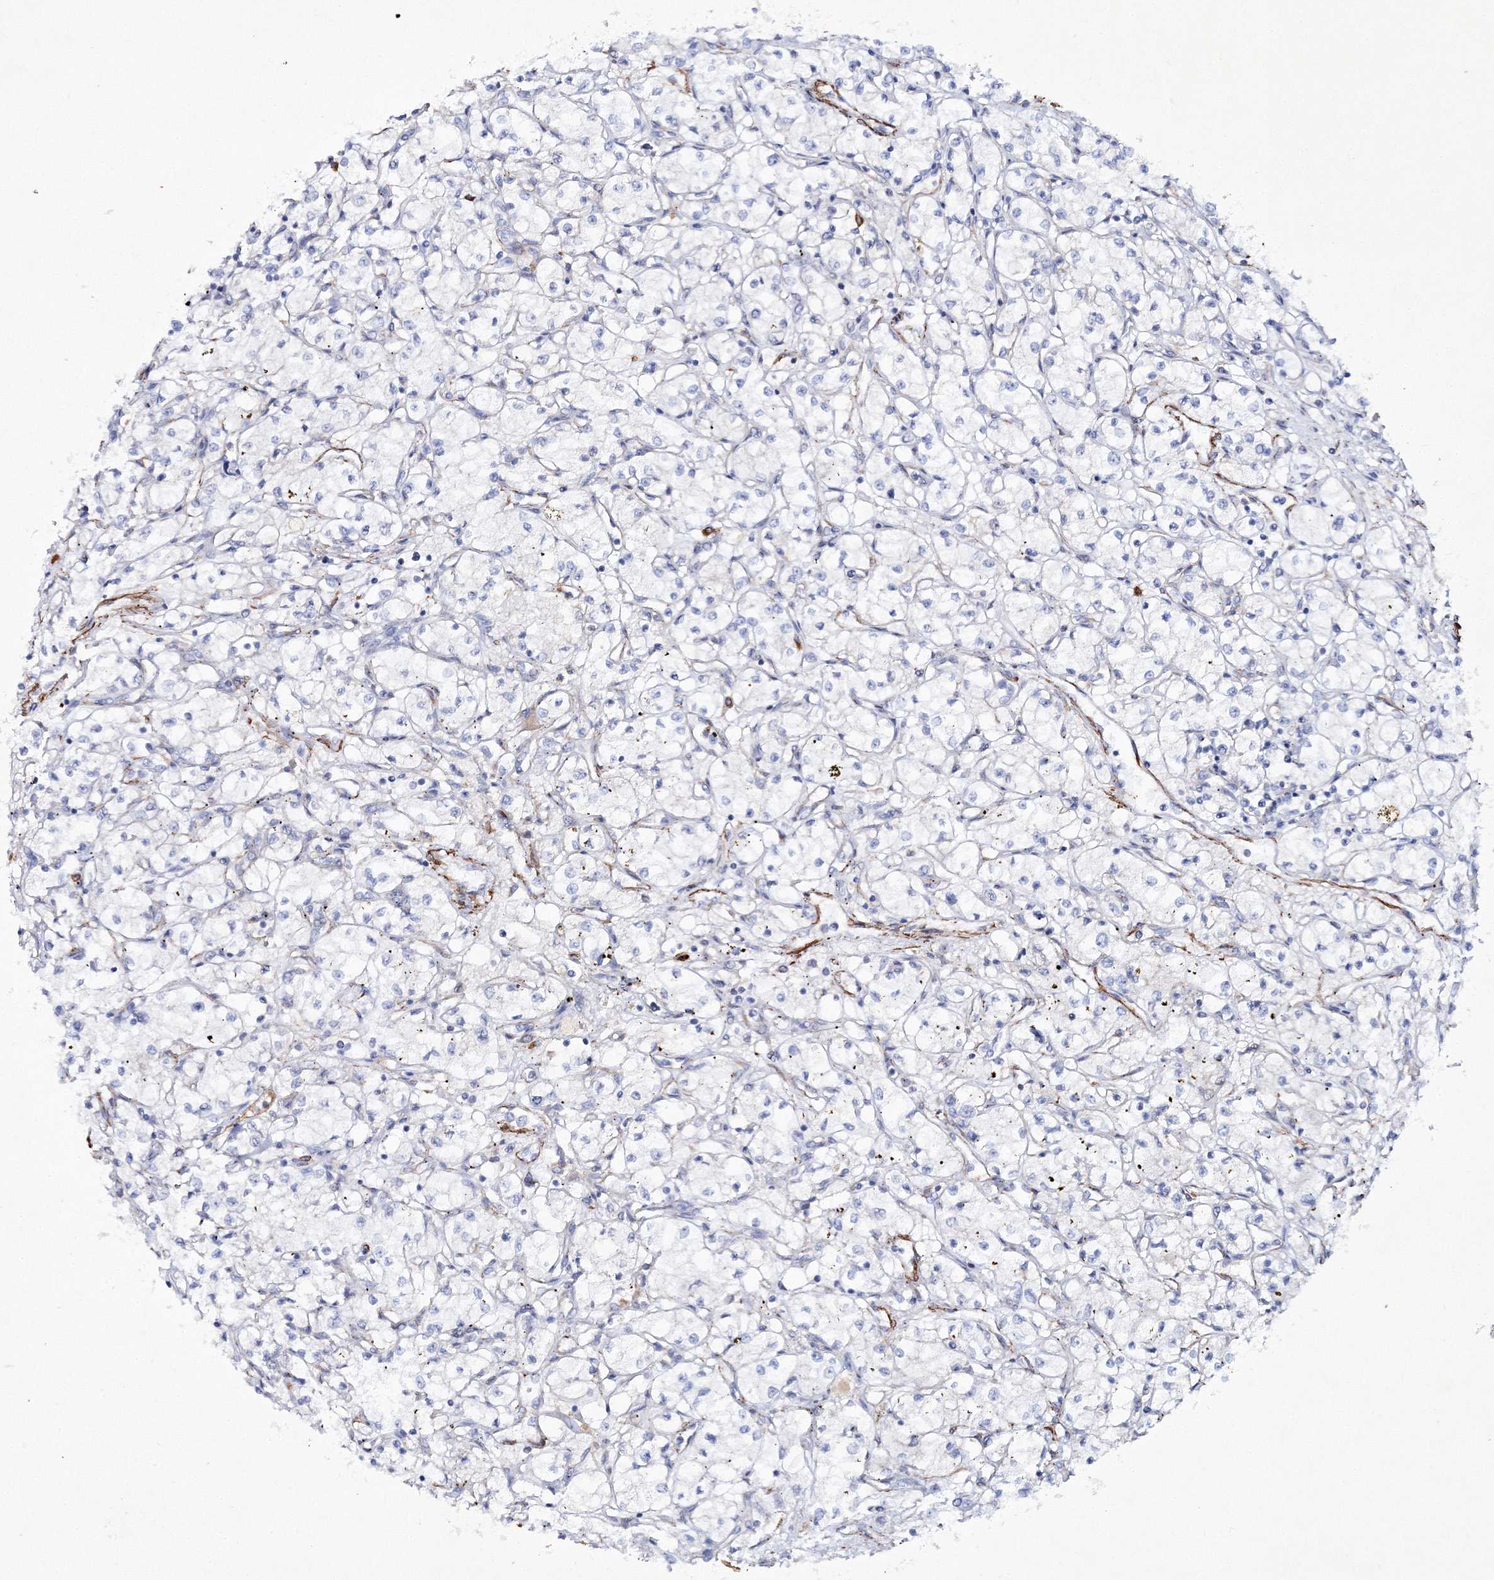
{"staining": {"intensity": "negative", "quantity": "none", "location": "none"}, "tissue": "renal cancer", "cell_type": "Tumor cells", "image_type": "cancer", "snomed": [{"axis": "morphology", "description": "Adenocarcinoma, NOS"}, {"axis": "topography", "description": "Kidney"}], "caption": "DAB (3,3'-diaminobenzidine) immunohistochemical staining of human renal cancer reveals no significant expression in tumor cells.", "gene": "RTN2", "patient": {"sex": "male", "age": 59}}